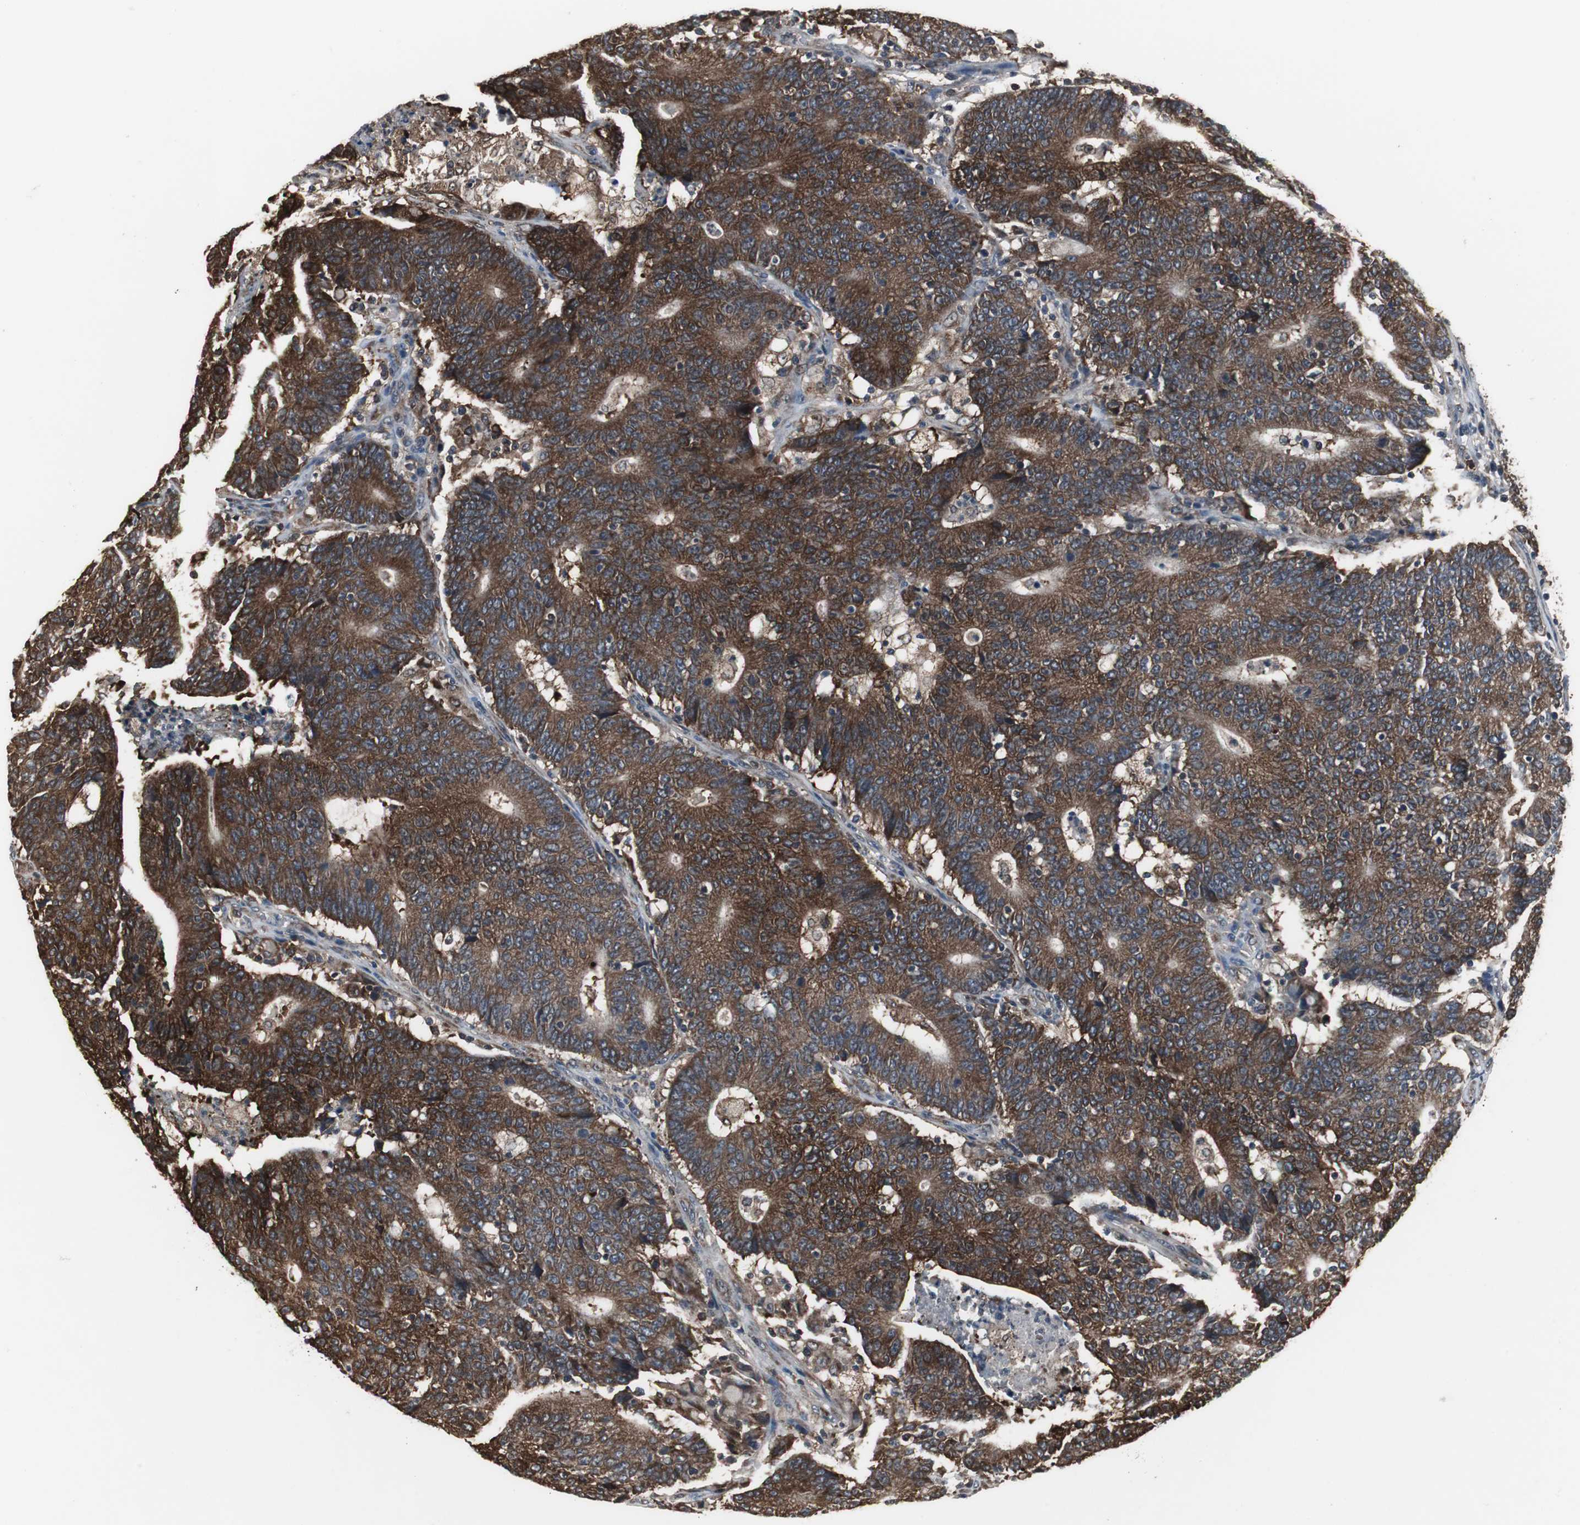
{"staining": {"intensity": "strong", "quantity": ">75%", "location": "cytoplasmic/membranous"}, "tissue": "colorectal cancer", "cell_type": "Tumor cells", "image_type": "cancer", "snomed": [{"axis": "morphology", "description": "Normal tissue, NOS"}, {"axis": "morphology", "description": "Adenocarcinoma, NOS"}, {"axis": "topography", "description": "Colon"}], "caption": "Colorectal cancer stained for a protein (brown) reveals strong cytoplasmic/membranous positive staining in about >75% of tumor cells.", "gene": "ZSCAN22", "patient": {"sex": "female", "age": 75}}